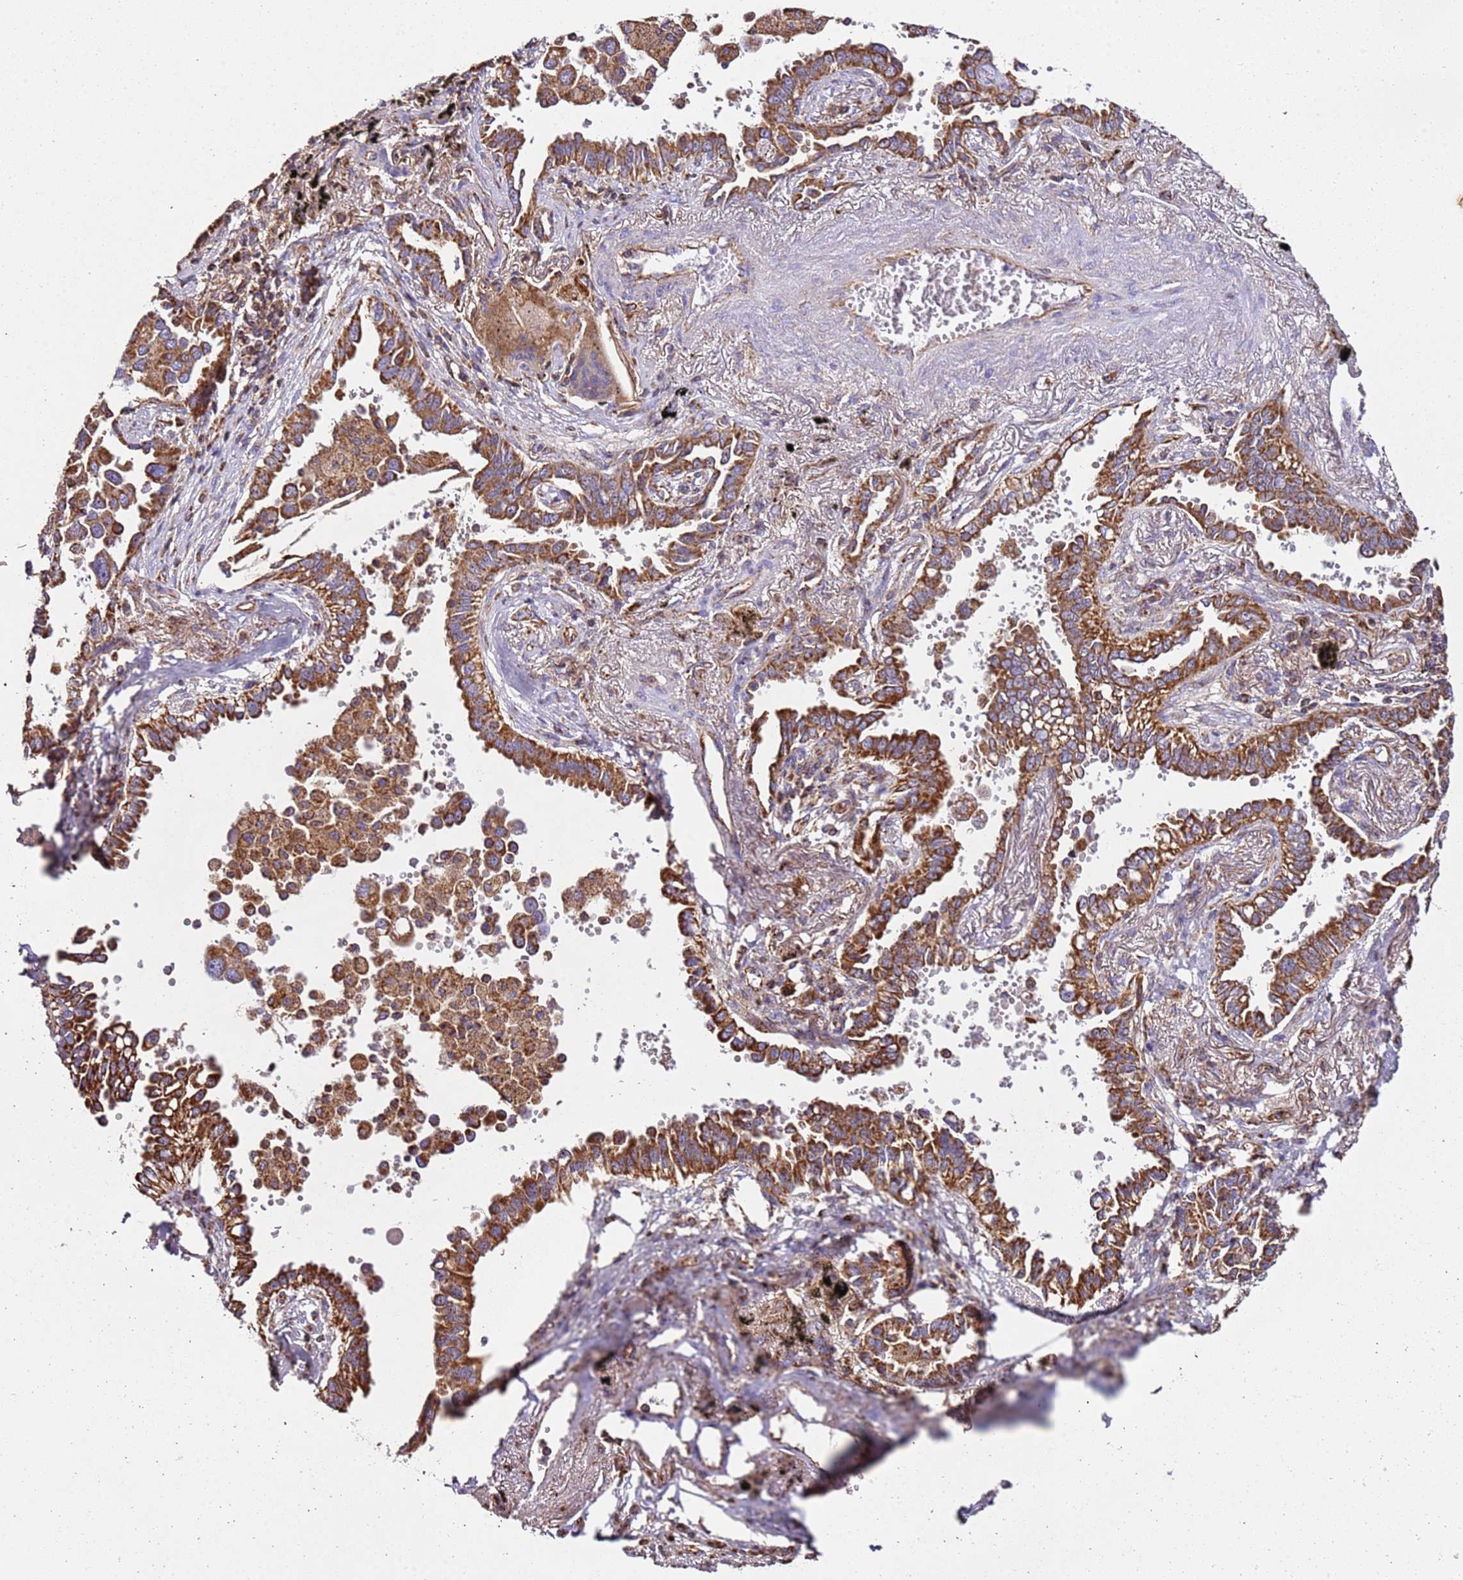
{"staining": {"intensity": "moderate", "quantity": ">75%", "location": "cytoplasmic/membranous"}, "tissue": "lung cancer", "cell_type": "Tumor cells", "image_type": "cancer", "snomed": [{"axis": "morphology", "description": "Adenocarcinoma, NOS"}, {"axis": "topography", "description": "Lung"}], "caption": "A micrograph showing moderate cytoplasmic/membranous positivity in about >75% of tumor cells in lung cancer, as visualized by brown immunohistochemical staining.", "gene": "RMND5A", "patient": {"sex": "male", "age": 67}}